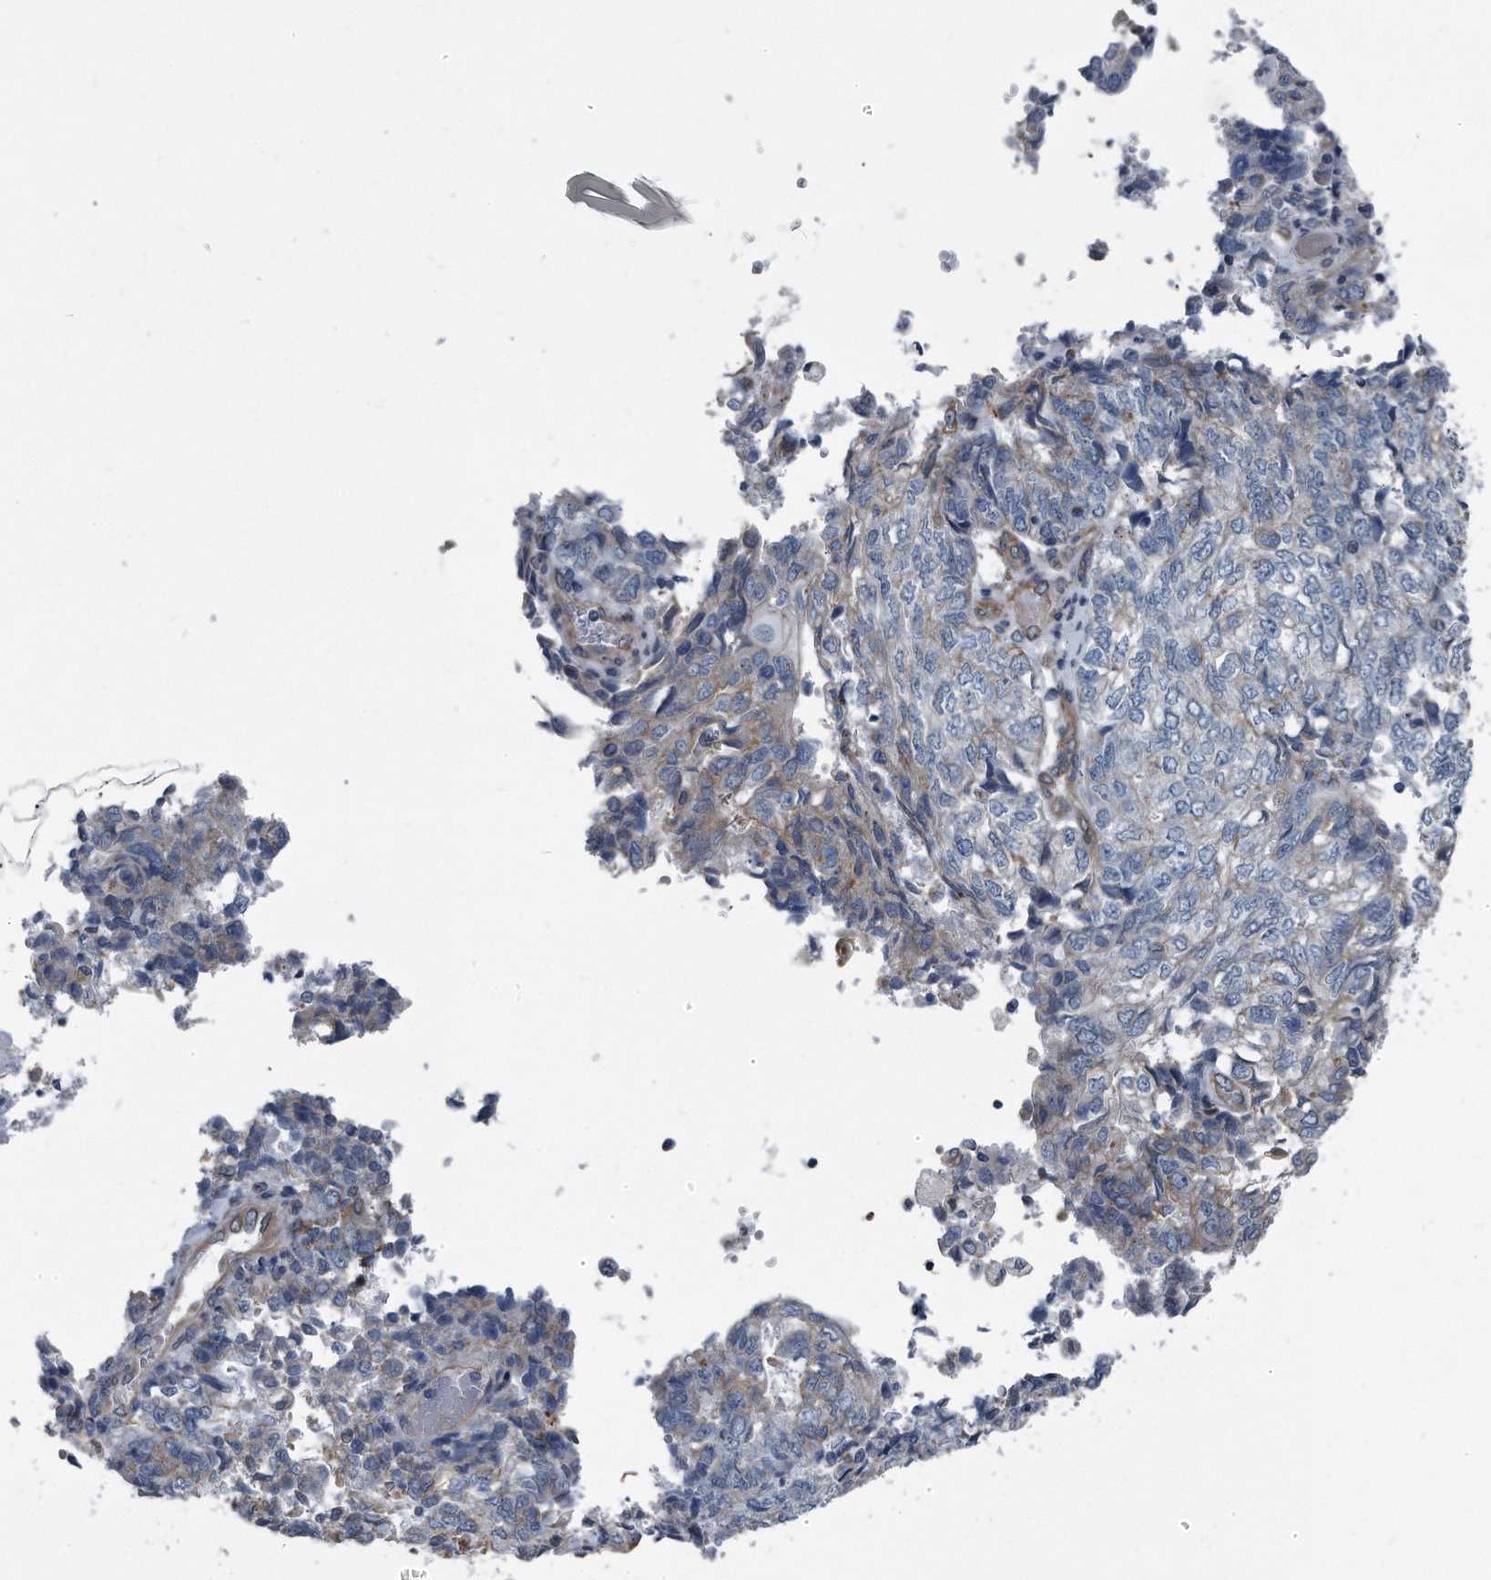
{"staining": {"intensity": "negative", "quantity": "none", "location": "none"}, "tissue": "endometrial cancer", "cell_type": "Tumor cells", "image_type": "cancer", "snomed": [{"axis": "morphology", "description": "Adenocarcinoma, NOS"}, {"axis": "topography", "description": "Endometrium"}], "caption": "Immunohistochemical staining of human adenocarcinoma (endometrial) exhibits no significant expression in tumor cells. (DAB (3,3'-diaminobenzidine) IHC visualized using brightfield microscopy, high magnification).", "gene": "PLEC", "patient": {"sex": "female", "age": 80}}